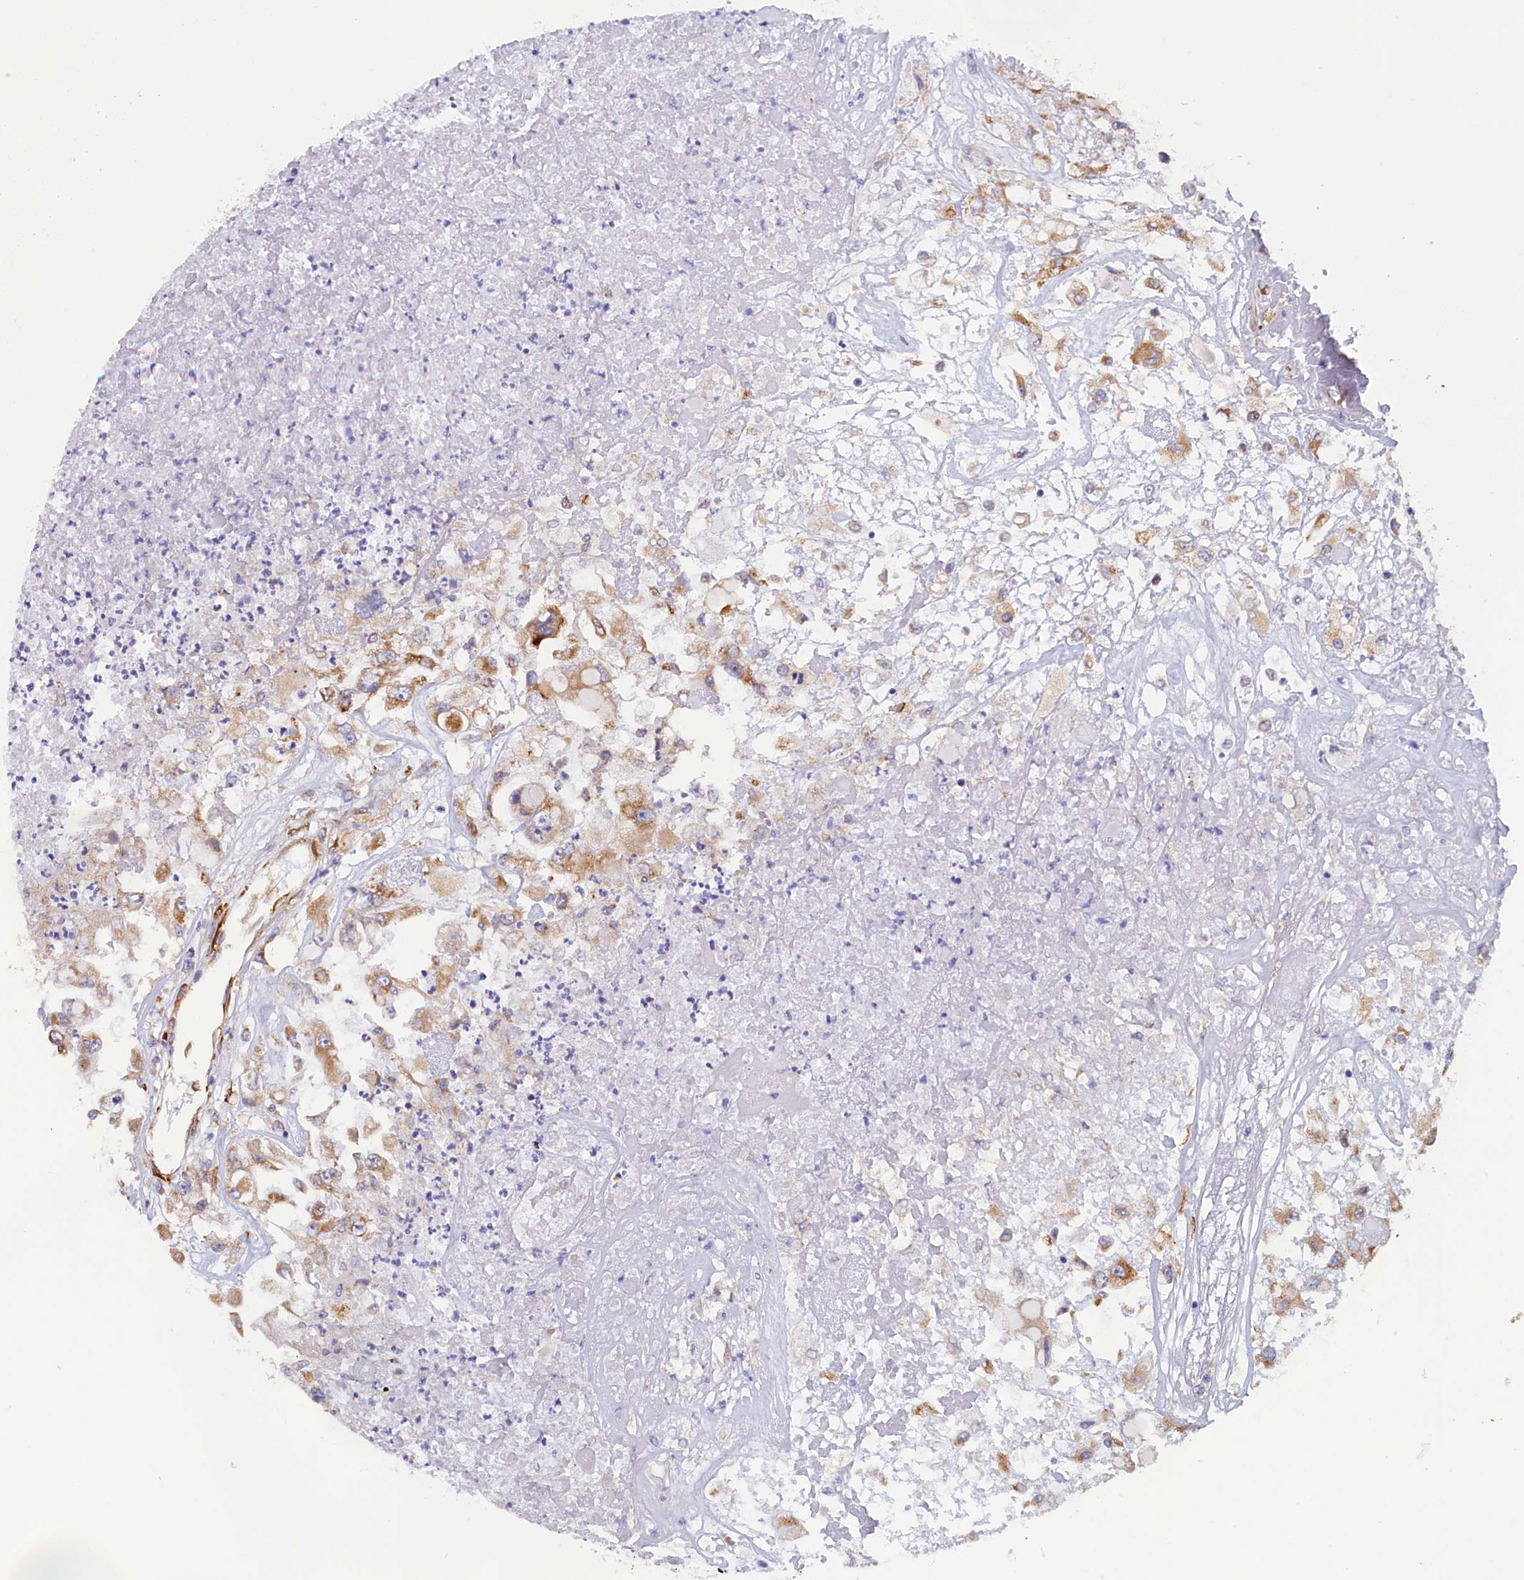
{"staining": {"intensity": "moderate", "quantity": ">75%", "location": "cytoplasmic/membranous"}, "tissue": "renal cancer", "cell_type": "Tumor cells", "image_type": "cancer", "snomed": [{"axis": "morphology", "description": "Adenocarcinoma, NOS"}, {"axis": "topography", "description": "Kidney"}], "caption": "A photomicrograph of human adenocarcinoma (renal) stained for a protein displays moderate cytoplasmic/membranous brown staining in tumor cells.", "gene": "CCDC68", "patient": {"sex": "female", "age": 52}}